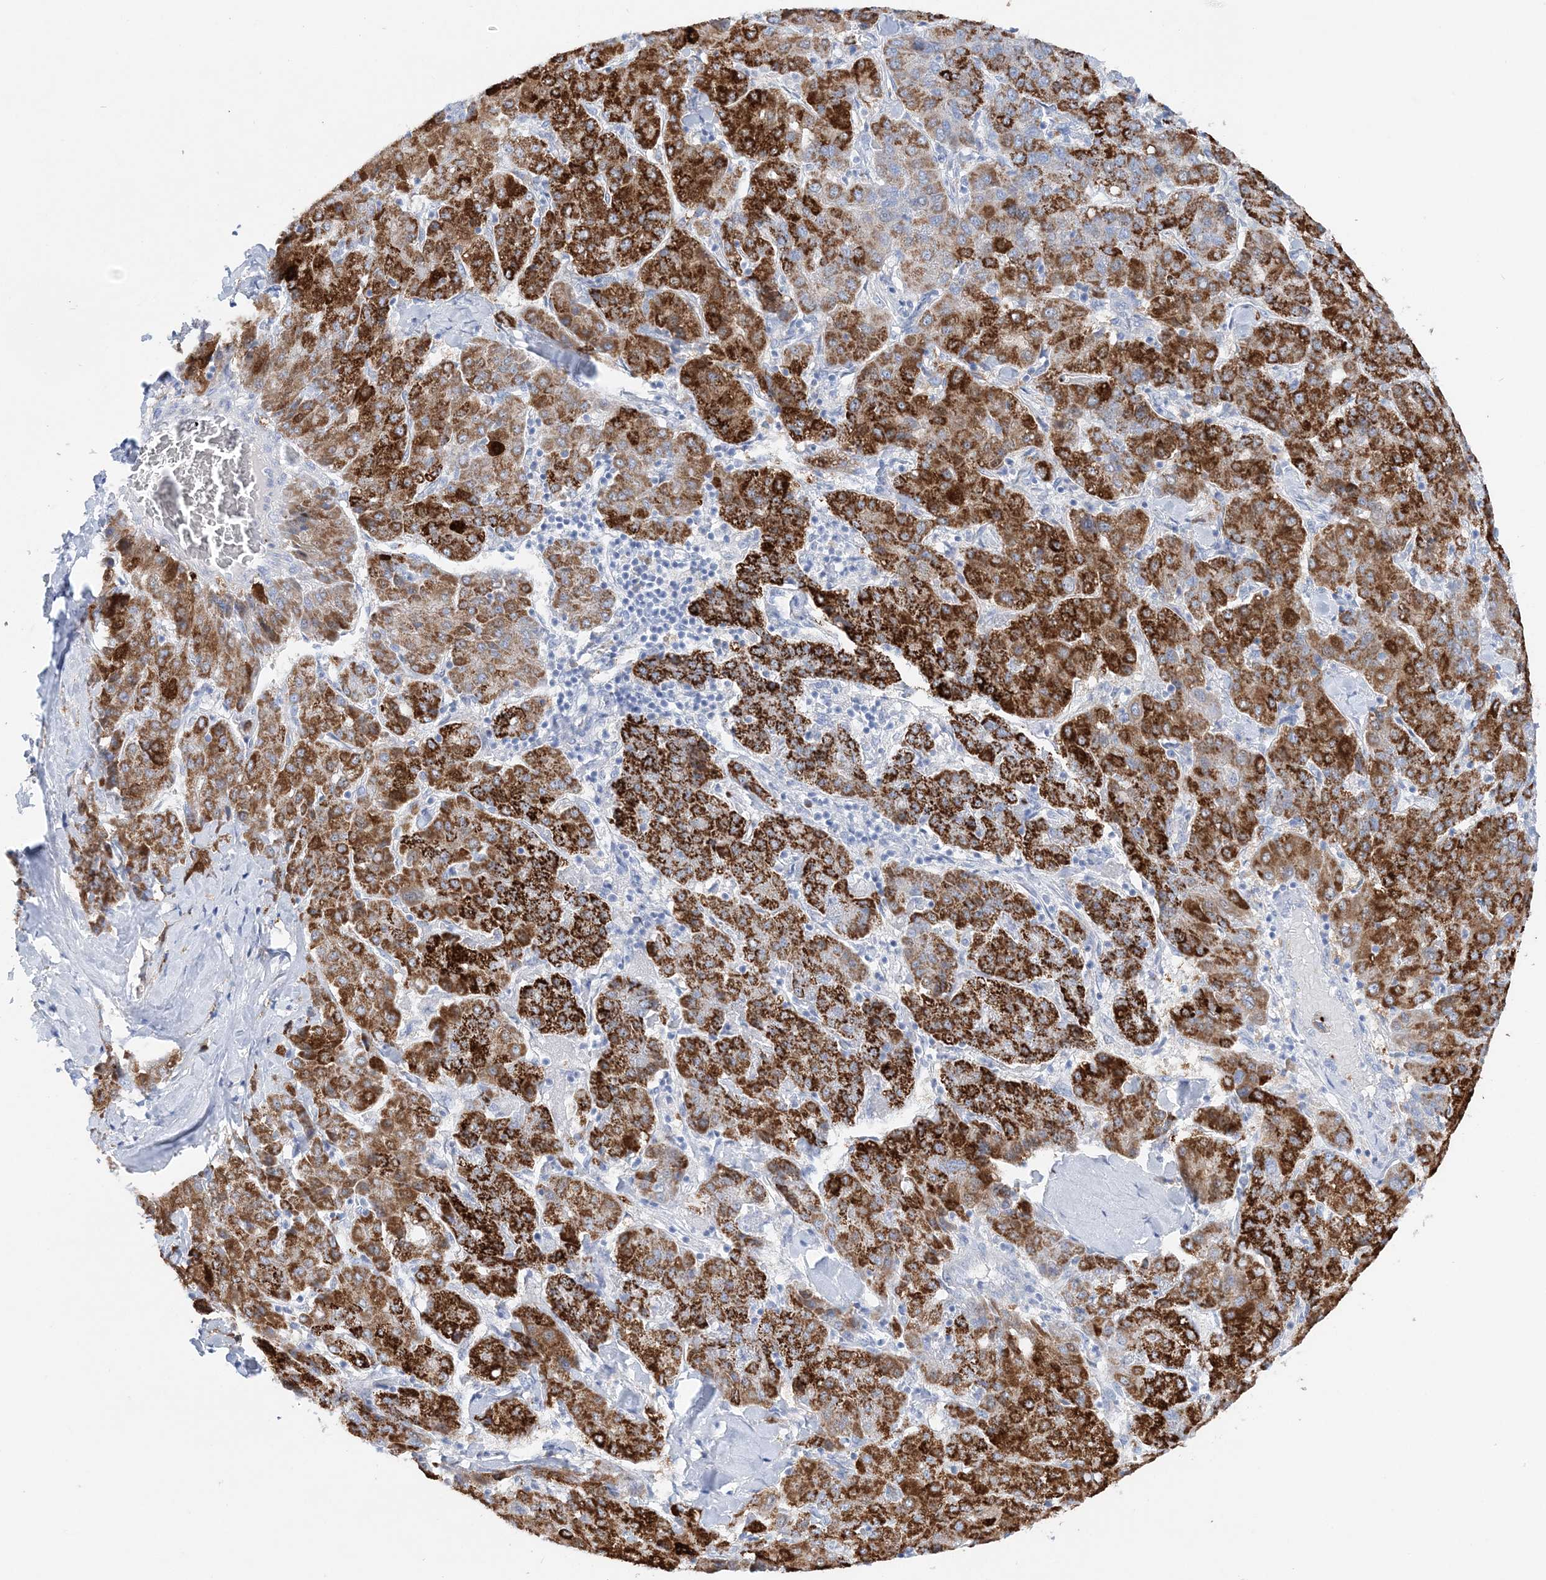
{"staining": {"intensity": "strong", "quantity": ">75%", "location": "cytoplasmic/membranous"}, "tissue": "liver cancer", "cell_type": "Tumor cells", "image_type": "cancer", "snomed": [{"axis": "morphology", "description": "Carcinoma, Hepatocellular, NOS"}, {"axis": "topography", "description": "Liver"}], "caption": "A brown stain labels strong cytoplasmic/membranous positivity of a protein in liver cancer tumor cells.", "gene": "HMGCS1", "patient": {"sex": "male", "age": 65}}